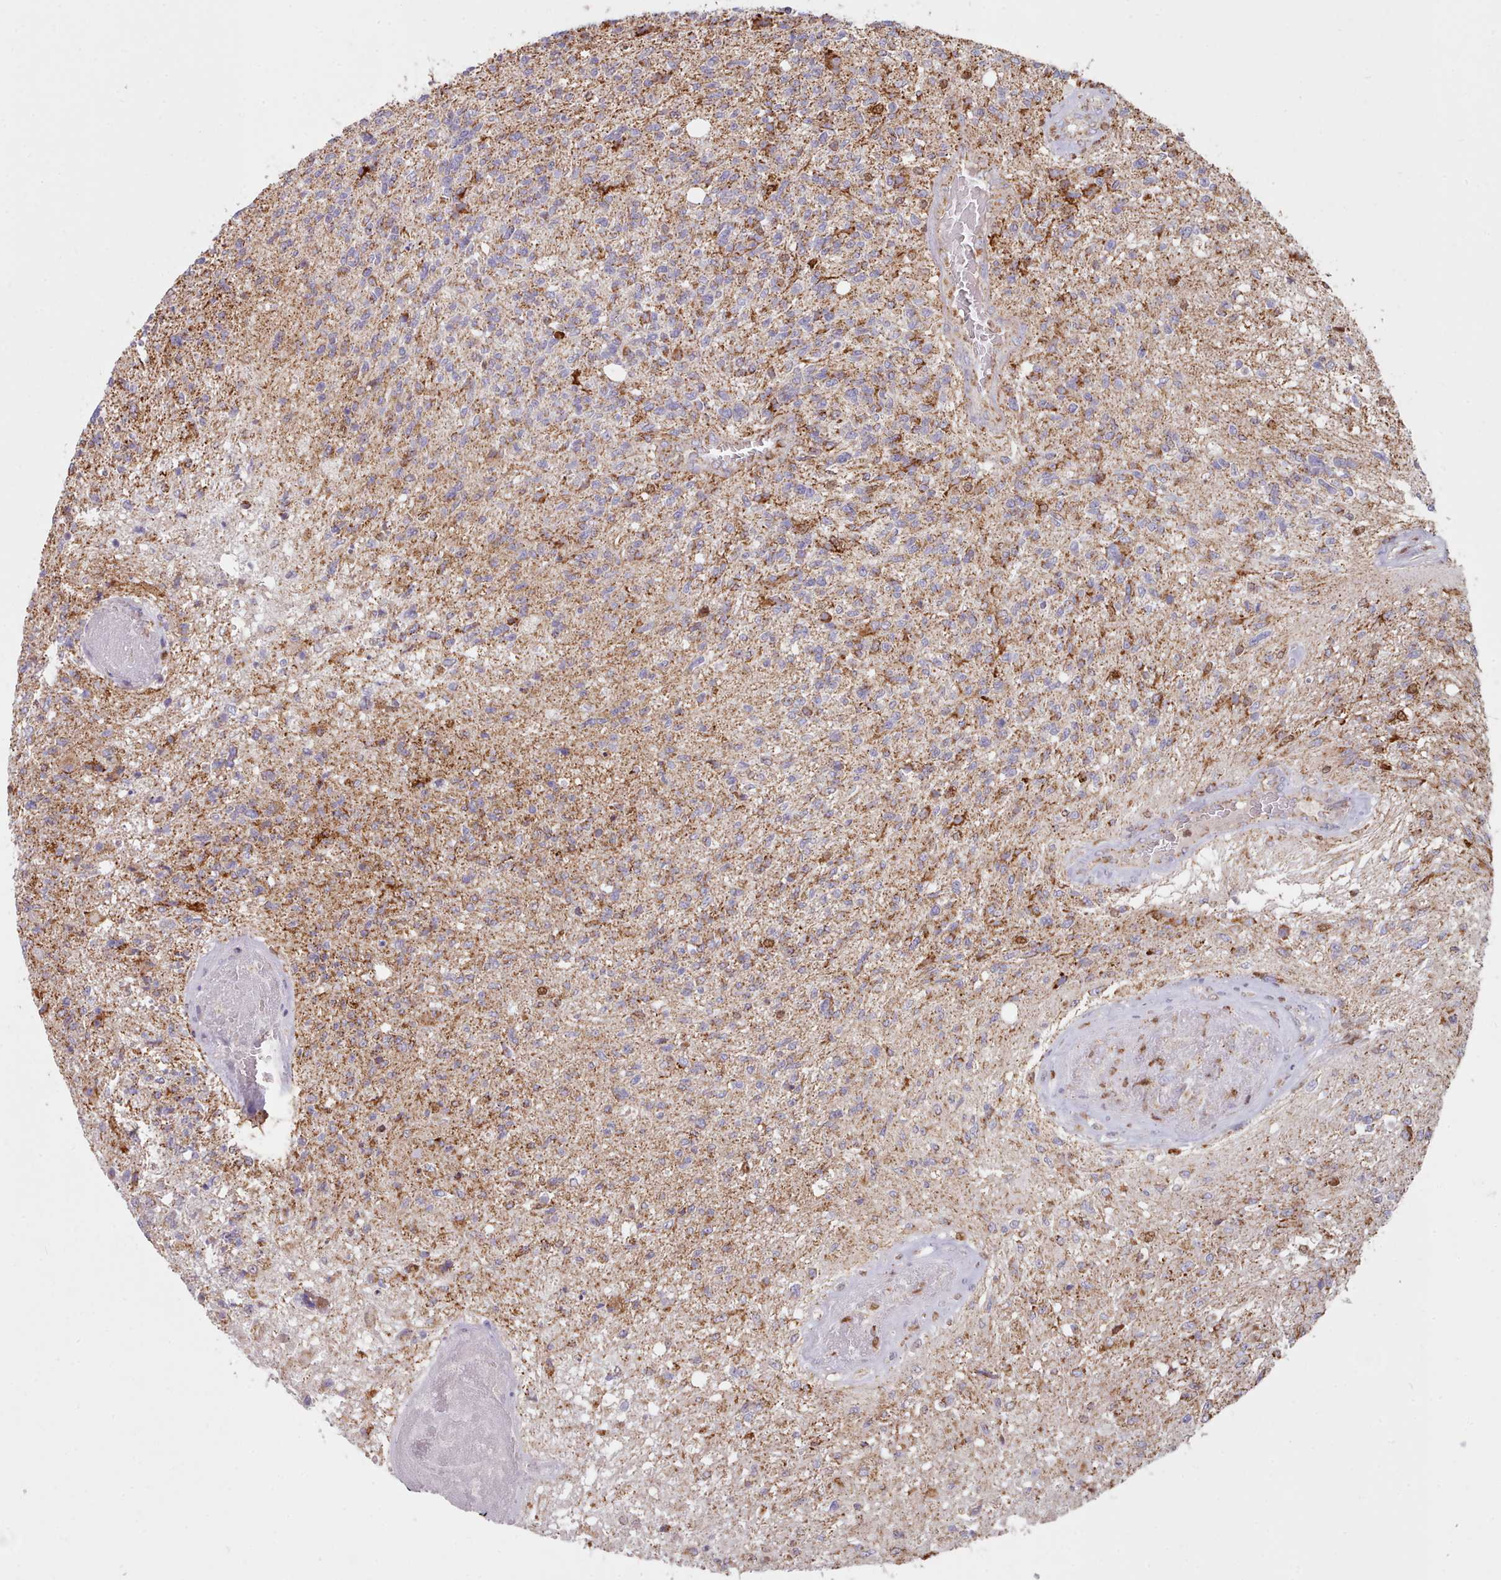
{"staining": {"intensity": "moderate", "quantity": "25%-75%", "location": "cytoplasmic/membranous"}, "tissue": "glioma", "cell_type": "Tumor cells", "image_type": "cancer", "snomed": [{"axis": "morphology", "description": "Glioma, malignant, High grade"}, {"axis": "topography", "description": "Brain"}], "caption": "Protein staining by IHC displays moderate cytoplasmic/membranous expression in about 25%-75% of tumor cells in malignant glioma (high-grade).", "gene": "HSDL2", "patient": {"sex": "male", "age": 56}}